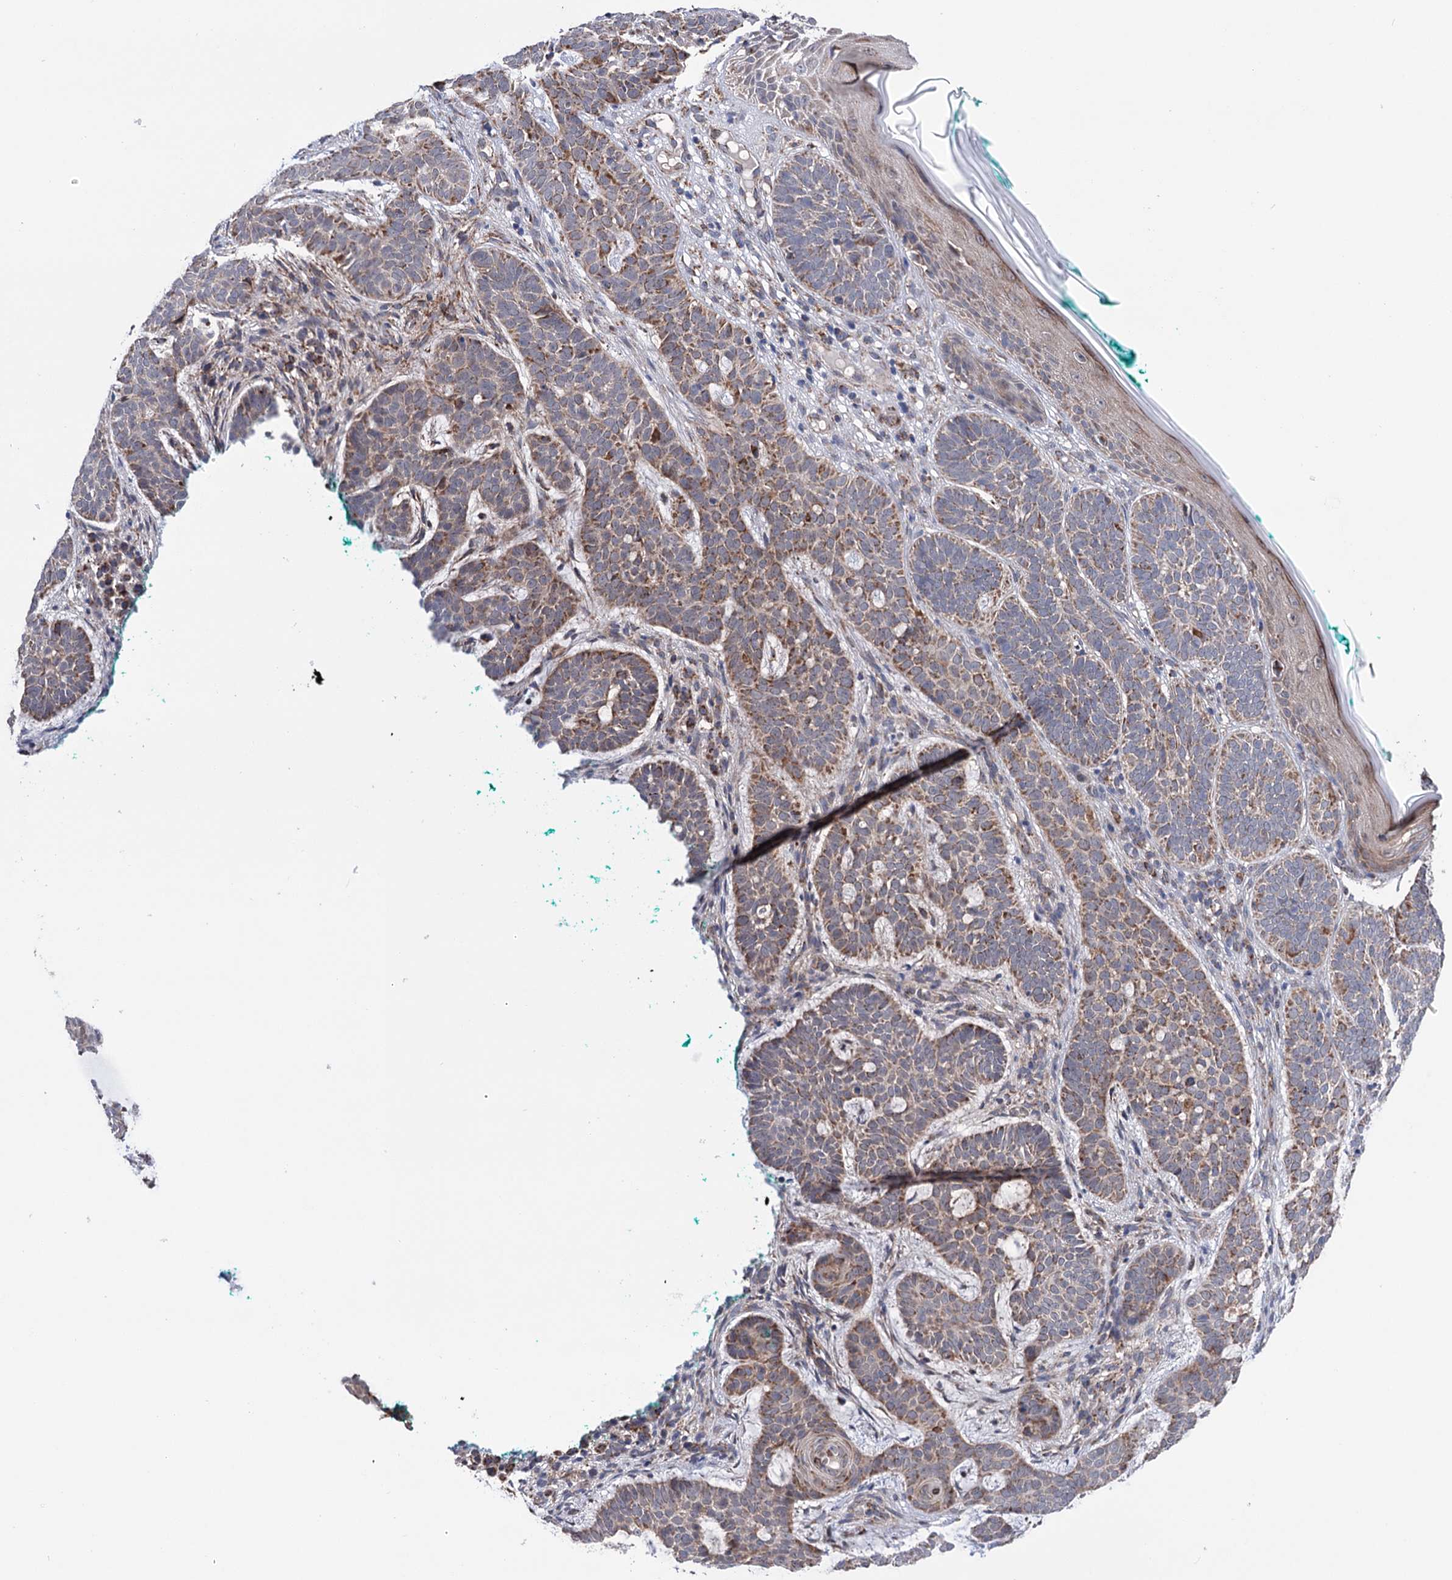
{"staining": {"intensity": "moderate", "quantity": "25%-75%", "location": "cytoplasmic/membranous"}, "tissue": "skin cancer", "cell_type": "Tumor cells", "image_type": "cancer", "snomed": [{"axis": "morphology", "description": "Basal cell carcinoma"}, {"axis": "topography", "description": "Skin"}], "caption": "Skin basal cell carcinoma stained with immunohistochemistry (IHC) displays moderate cytoplasmic/membranous positivity in approximately 25%-75% of tumor cells.", "gene": "SUCLA2", "patient": {"sex": "male", "age": 85}}